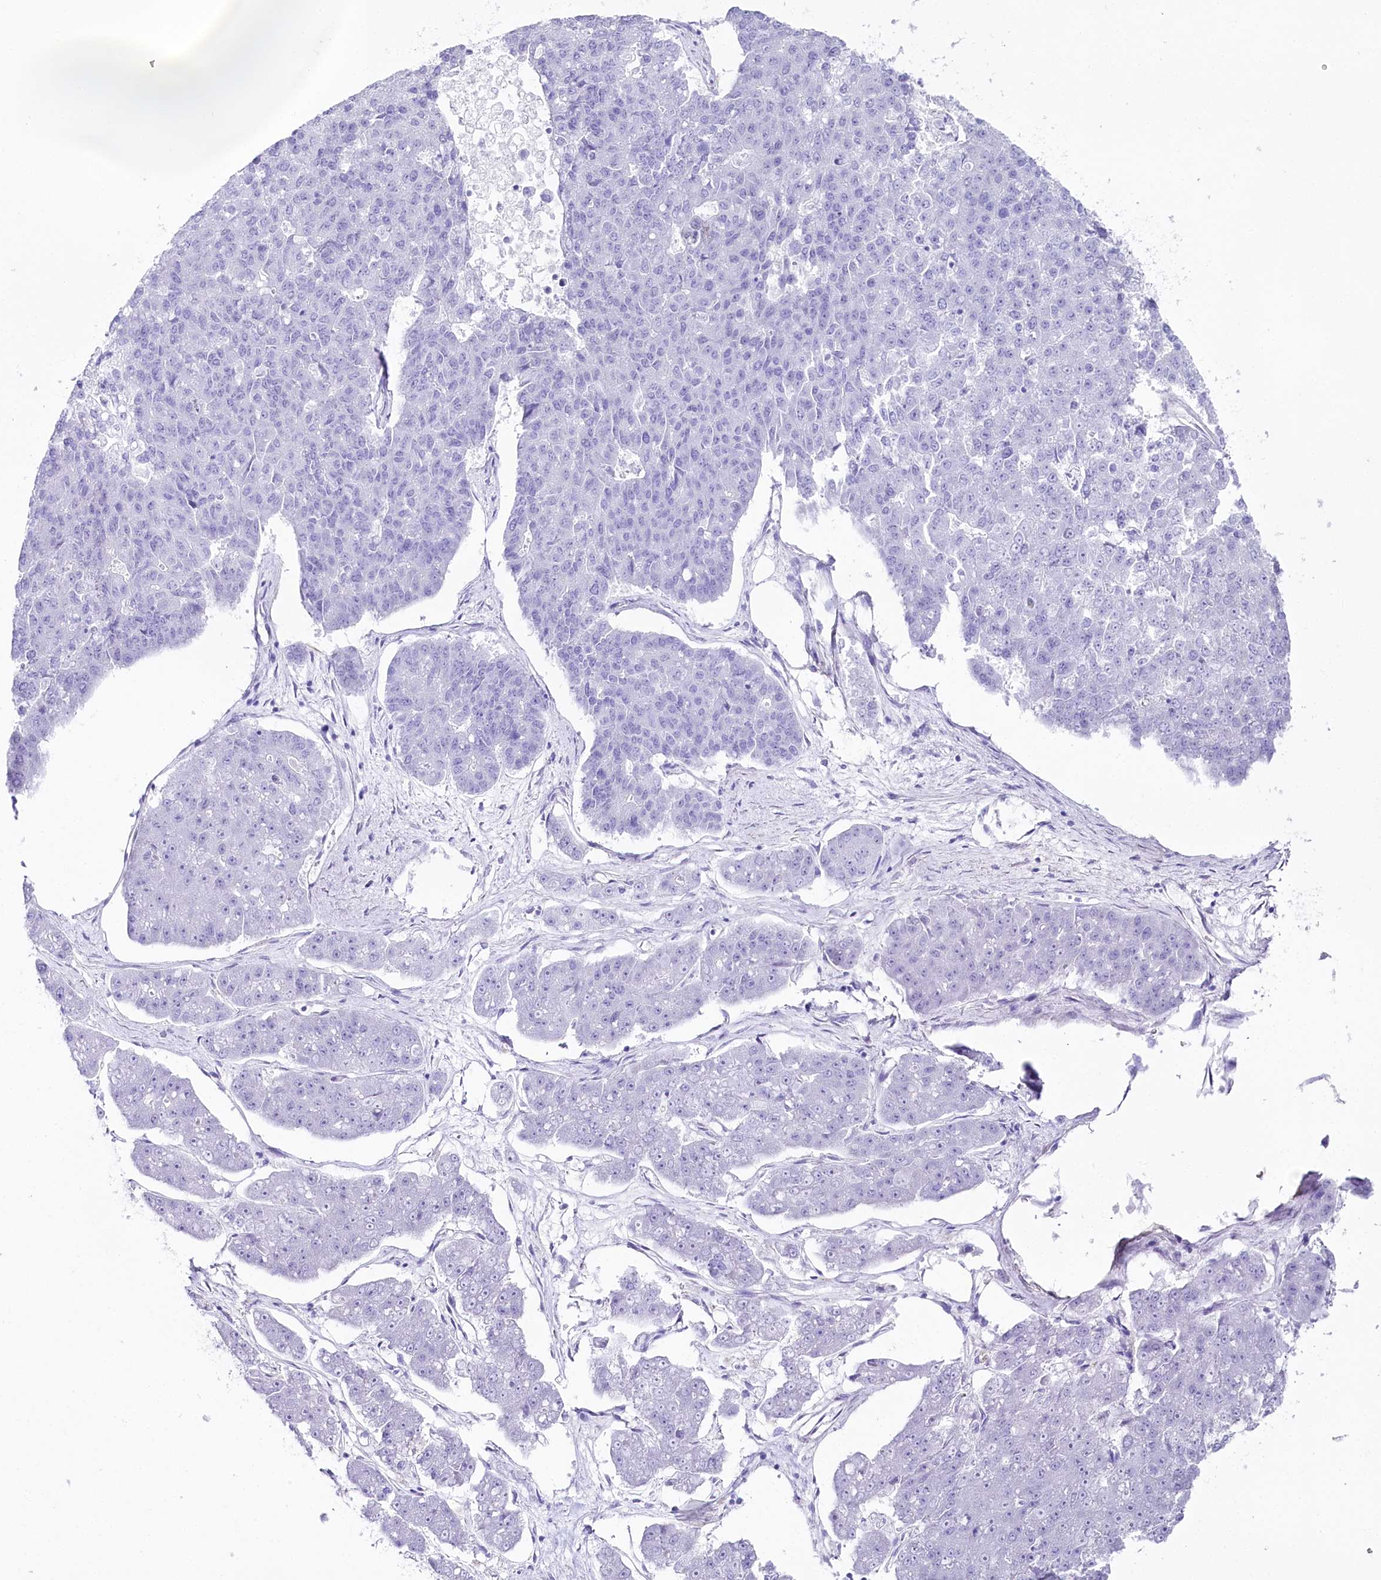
{"staining": {"intensity": "negative", "quantity": "none", "location": "none"}, "tissue": "pancreatic cancer", "cell_type": "Tumor cells", "image_type": "cancer", "snomed": [{"axis": "morphology", "description": "Adenocarcinoma, NOS"}, {"axis": "topography", "description": "Pancreas"}], "caption": "This photomicrograph is of adenocarcinoma (pancreatic) stained with immunohistochemistry to label a protein in brown with the nuclei are counter-stained blue. There is no staining in tumor cells.", "gene": "CSN3", "patient": {"sex": "male", "age": 50}}